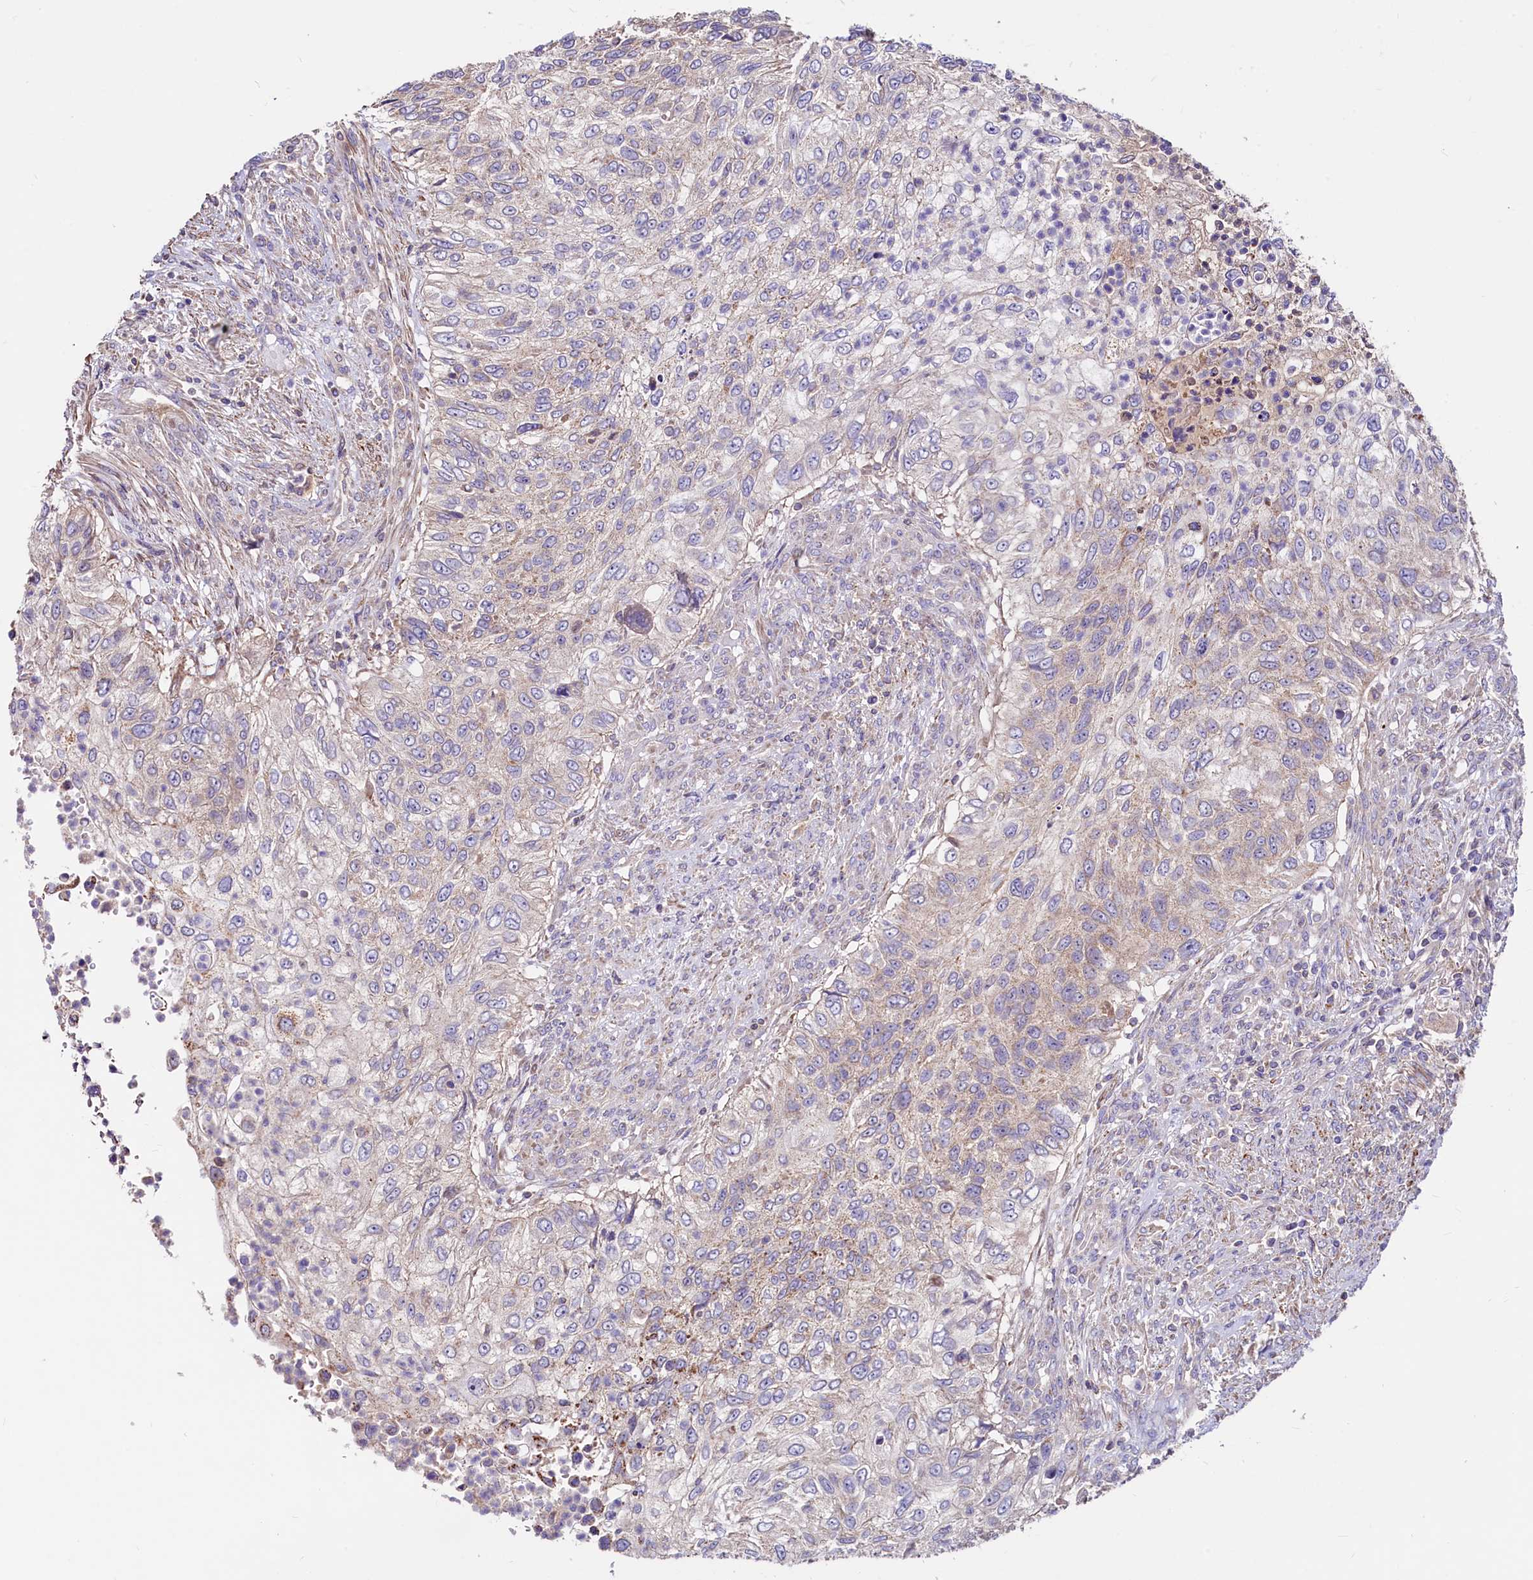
{"staining": {"intensity": "weak", "quantity": "<25%", "location": "cytoplasmic/membranous"}, "tissue": "urothelial cancer", "cell_type": "Tumor cells", "image_type": "cancer", "snomed": [{"axis": "morphology", "description": "Urothelial carcinoma, High grade"}, {"axis": "topography", "description": "Urinary bladder"}], "caption": "Tumor cells show no significant protein expression in urothelial carcinoma (high-grade).", "gene": "CIAO3", "patient": {"sex": "female", "age": 60}}